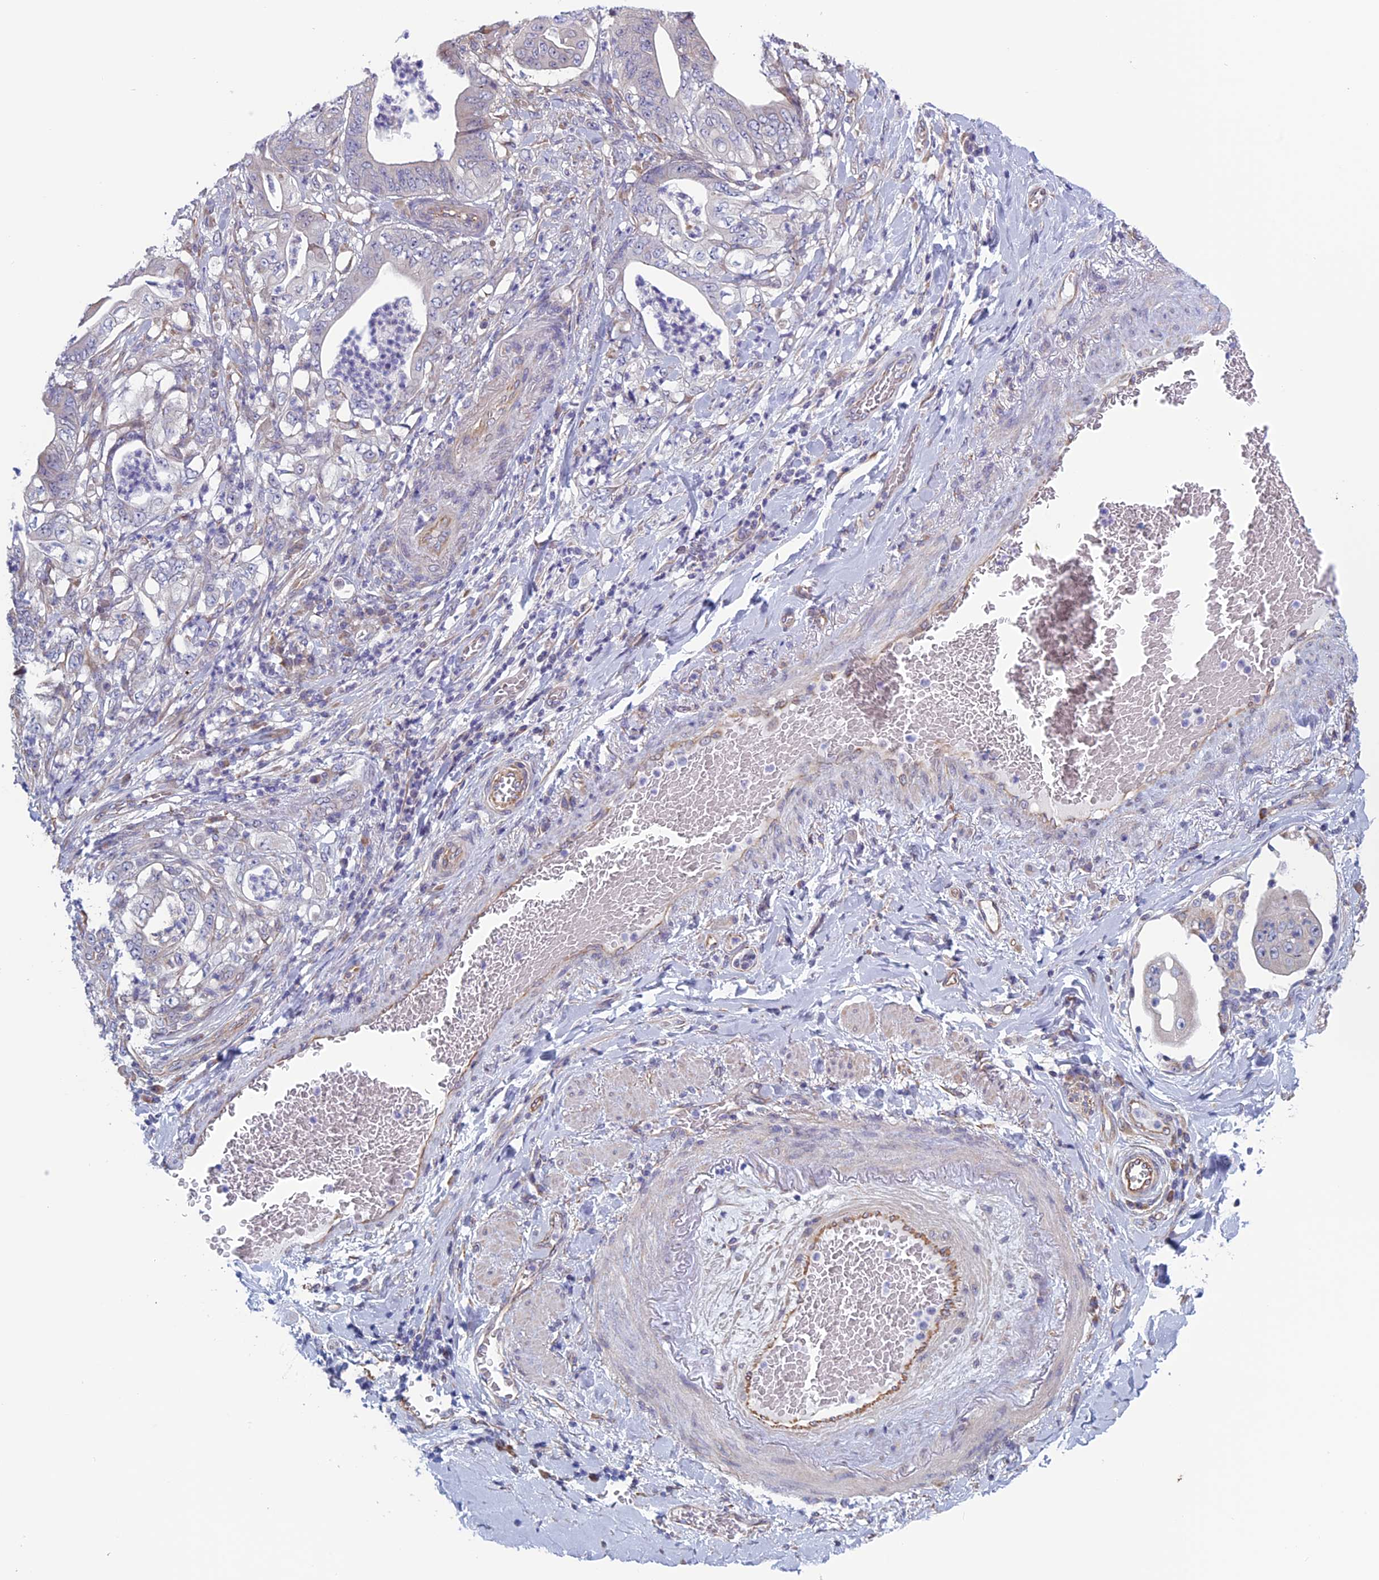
{"staining": {"intensity": "negative", "quantity": "none", "location": "none"}, "tissue": "stomach cancer", "cell_type": "Tumor cells", "image_type": "cancer", "snomed": [{"axis": "morphology", "description": "Adenocarcinoma, NOS"}, {"axis": "topography", "description": "Stomach"}], "caption": "Stomach adenocarcinoma stained for a protein using IHC demonstrates no staining tumor cells.", "gene": "BCL2L10", "patient": {"sex": "female", "age": 73}}